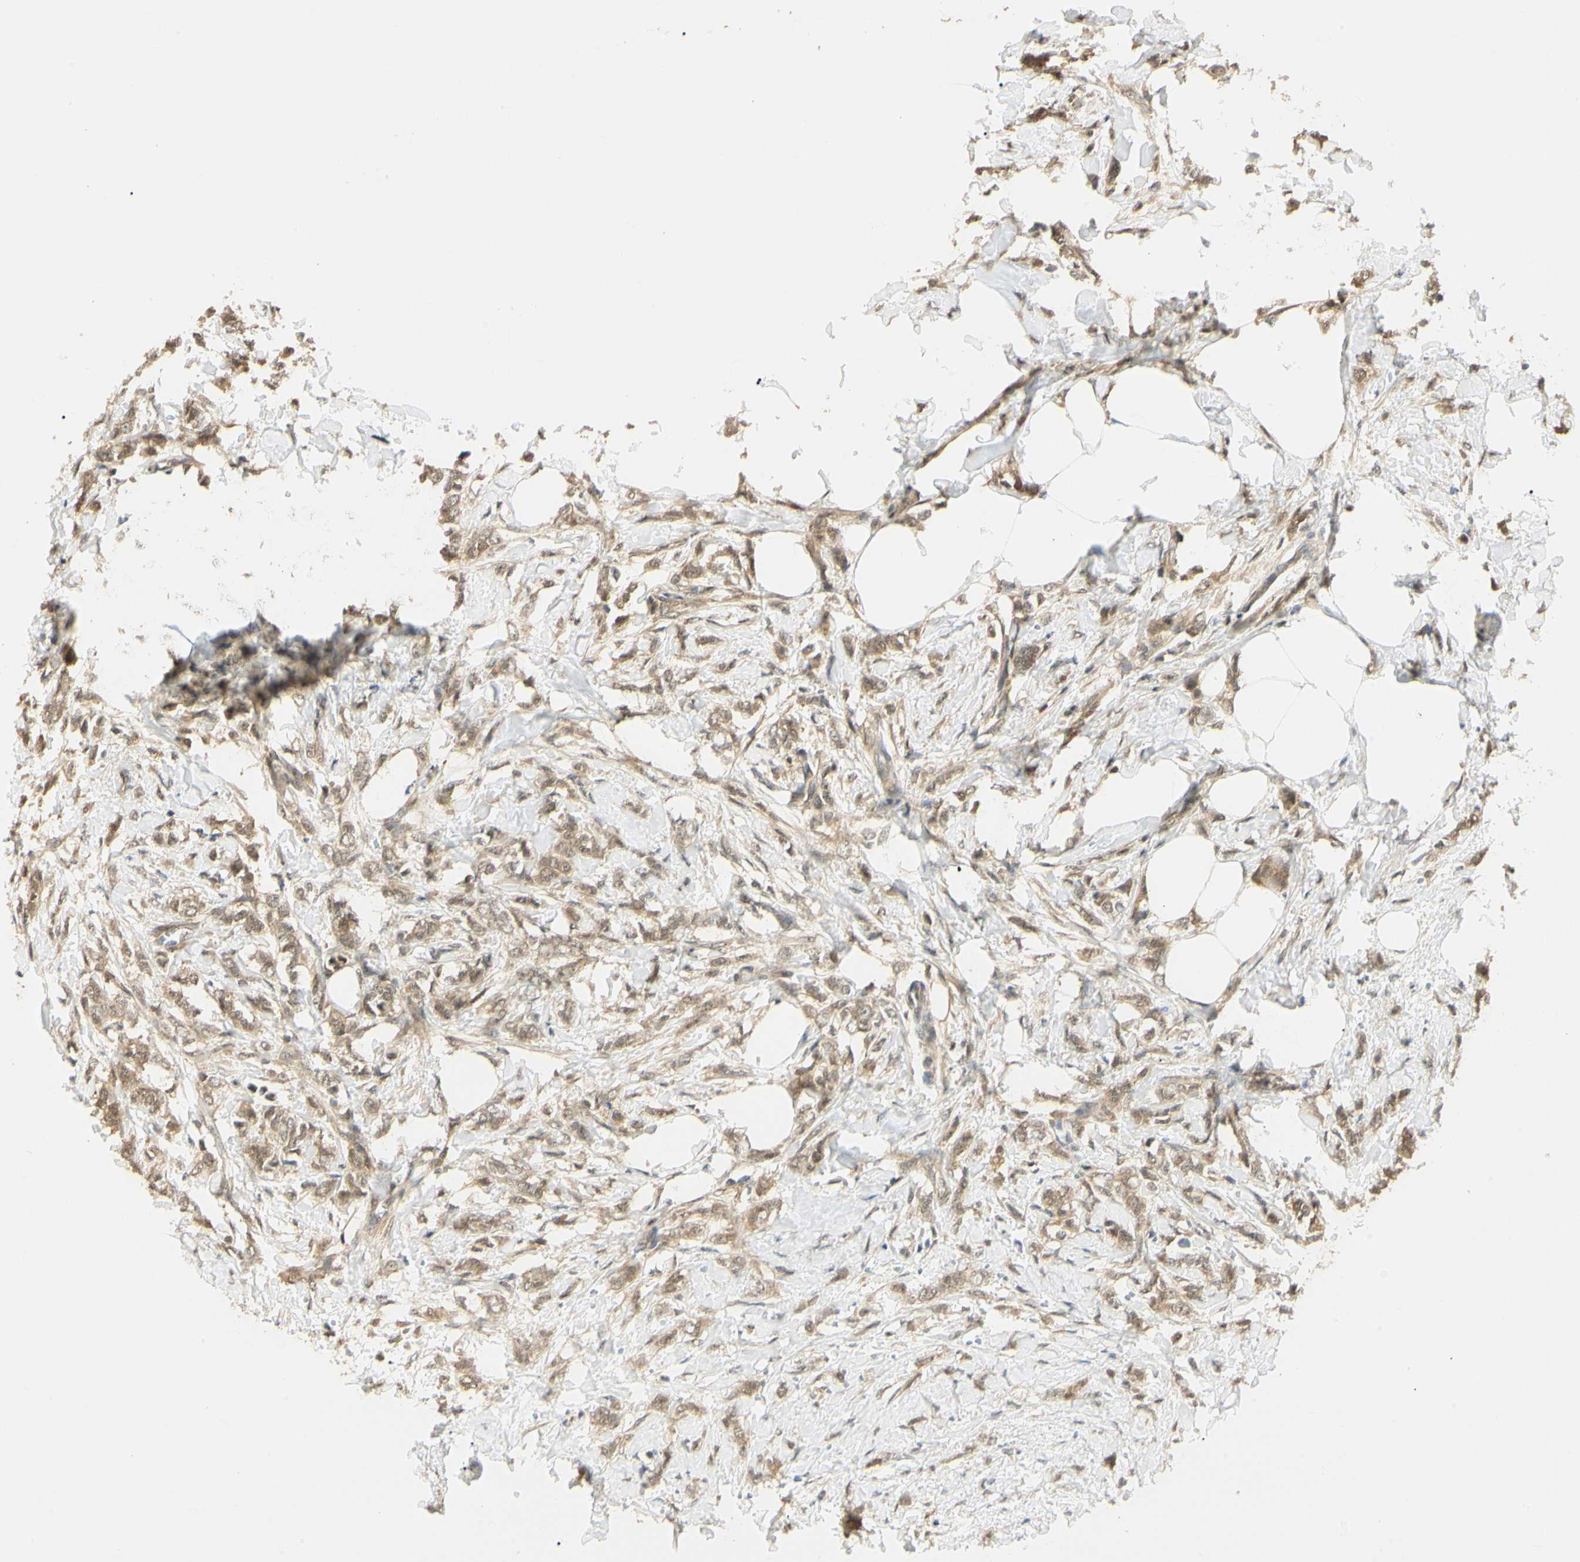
{"staining": {"intensity": "moderate", "quantity": ">75%", "location": "cytoplasmic/membranous,nuclear"}, "tissue": "breast cancer", "cell_type": "Tumor cells", "image_type": "cancer", "snomed": [{"axis": "morphology", "description": "Lobular carcinoma, in situ"}, {"axis": "morphology", "description": "Lobular carcinoma"}, {"axis": "topography", "description": "Breast"}], "caption": "Immunohistochemical staining of breast lobular carcinoma in situ demonstrates medium levels of moderate cytoplasmic/membranous and nuclear staining in about >75% of tumor cells. The staining was performed using DAB (3,3'-diaminobenzidine) to visualize the protein expression in brown, while the nuclei were stained in blue with hematoxylin (Magnification: 20x).", "gene": "UBE2Z", "patient": {"sex": "female", "age": 41}}